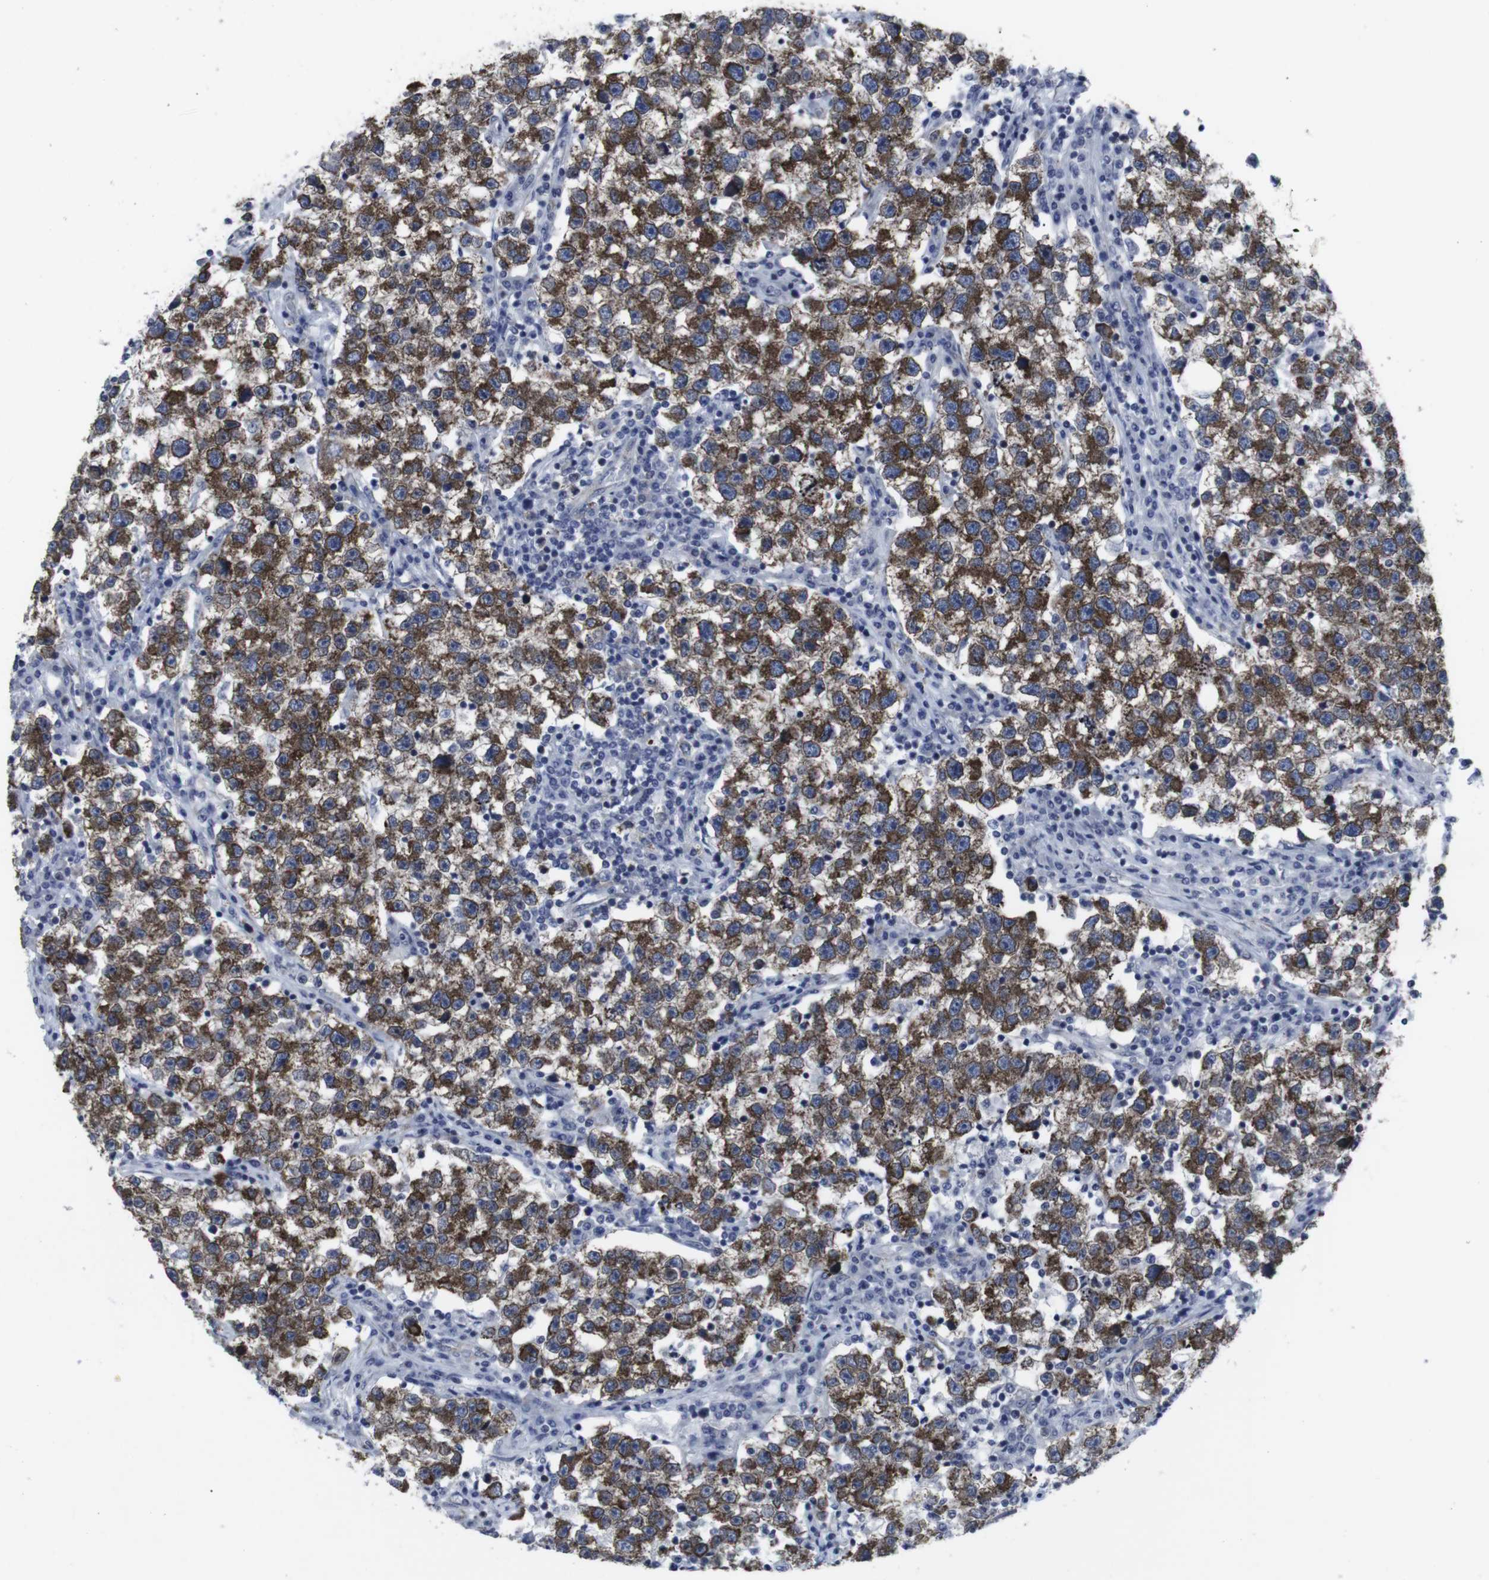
{"staining": {"intensity": "strong", "quantity": ">75%", "location": "cytoplasmic/membranous"}, "tissue": "testis cancer", "cell_type": "Tumor cells", "image_type": "cancer", "snomed": [{"axis": "morphology", "description": "Seminoma, NOS"}, {"axis": "topography", "description": "Testis"}], "caption": "Human testis cancer stained with a brown dye shows strong cytoplasmic/membranous positive positivity in approximately >75% of tumor cells.", "gene": "GEMIN2", "patient": {"sex": "male", "age": 22}}